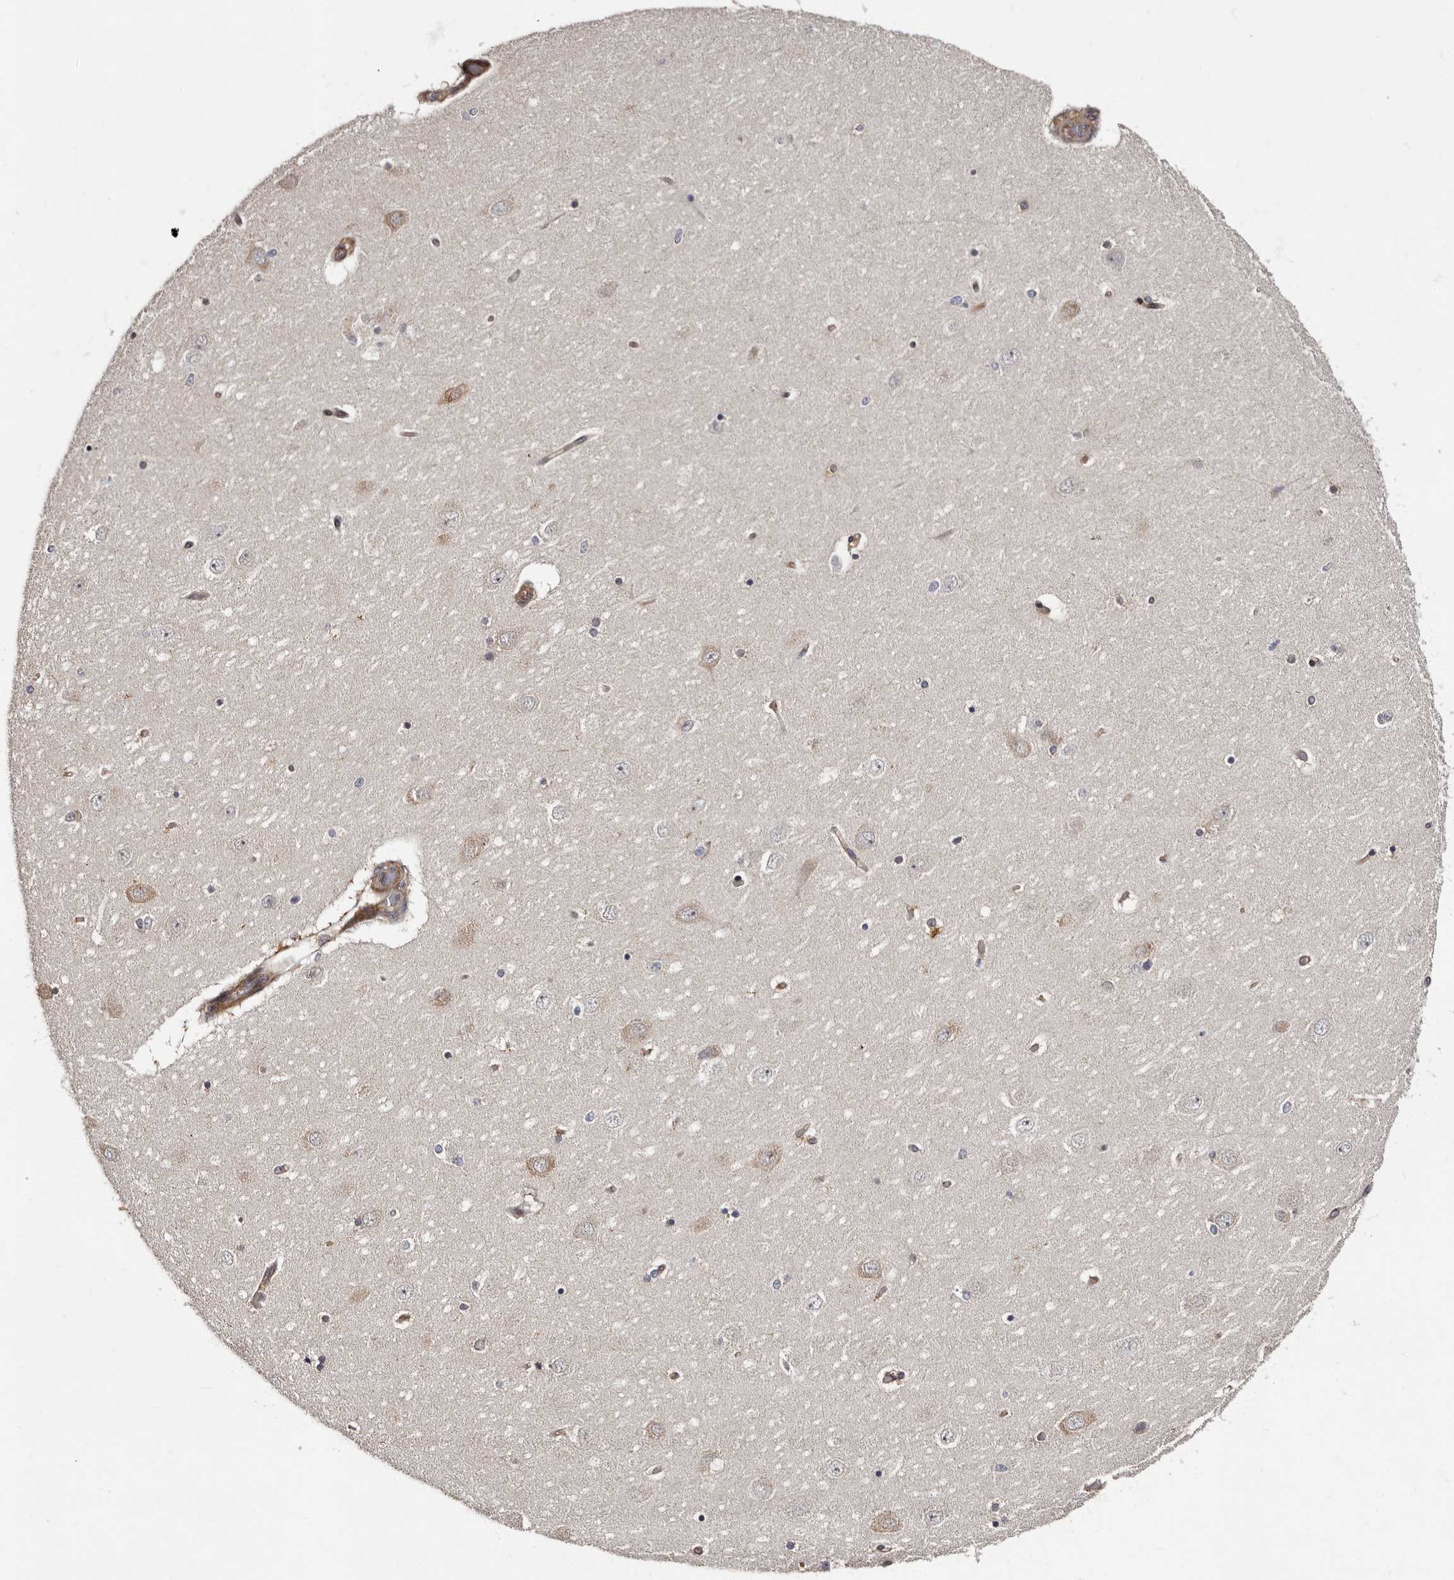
{"staining": {"intensity": "negative", "quantity": "none", "location": "none"}, "tissue": "hippocampus", "cell_type": "Glial cells", "image_type": "normal", "snomed": [{"axis": "morphology", "description": "Normal tissue, NOS"}, {"axis": "topography", "description": "Hippocampus"}], "caption": "This is an immunohistochemistry photomicrograph of normal human hippocampus. There is no staining in glial cells.", "gene": "TBC1D22B", "patient": {"sex": "female", "age": 54}}